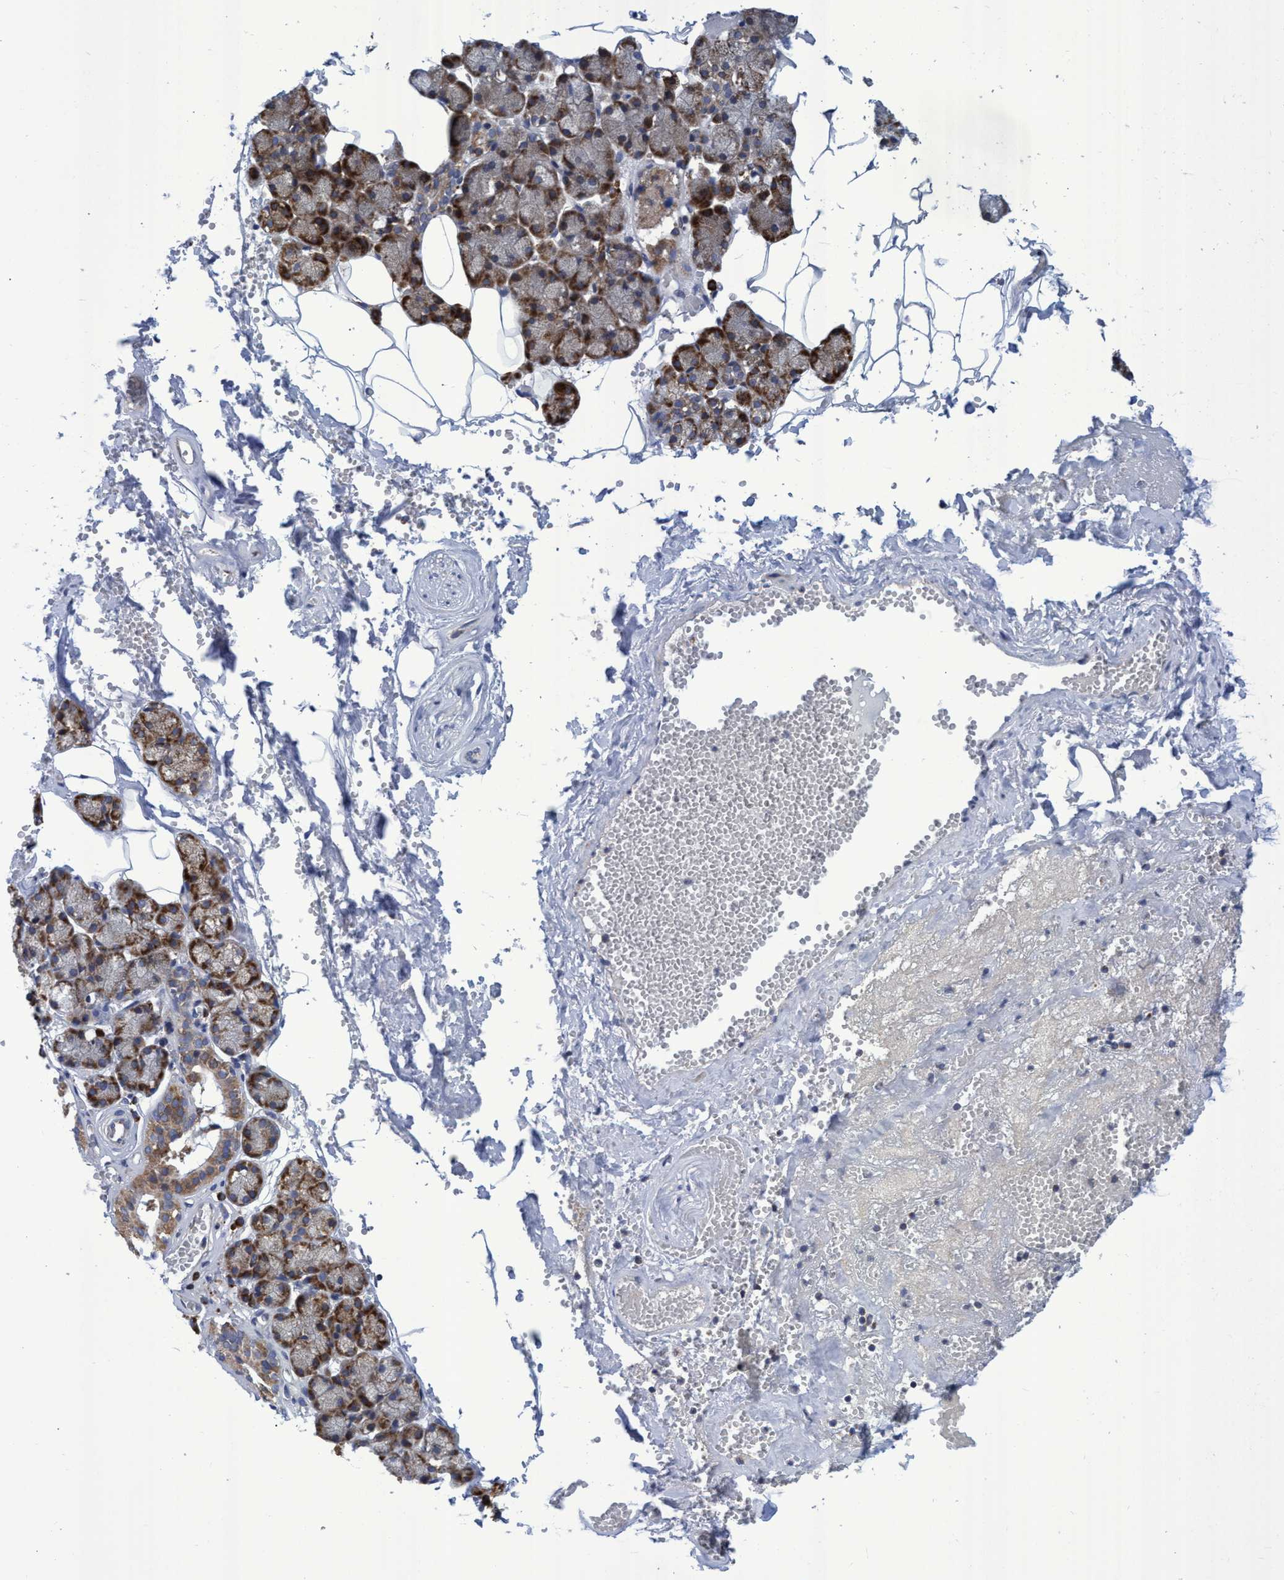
{"staining": {"intensity": "strong", "quantity": ">75%", "location": "cytoplasmic/membranous"}, "tissue": "salivary gland", "cell_type": "Glandular cells", "image_type": "normal", "snomed": [{"axis": "morphology", "description": "Normal tissue, NOS"}, {"axis": "topography", "description": "Salivary gland"}], "caption": "Human salivary gland stained with a brown dye exhibits strong cytoplasmic/membranous positive positivity in about >75% of glandular cells.", "gene": "NAT16", "patient": {"sex": "male", "age": 62}}